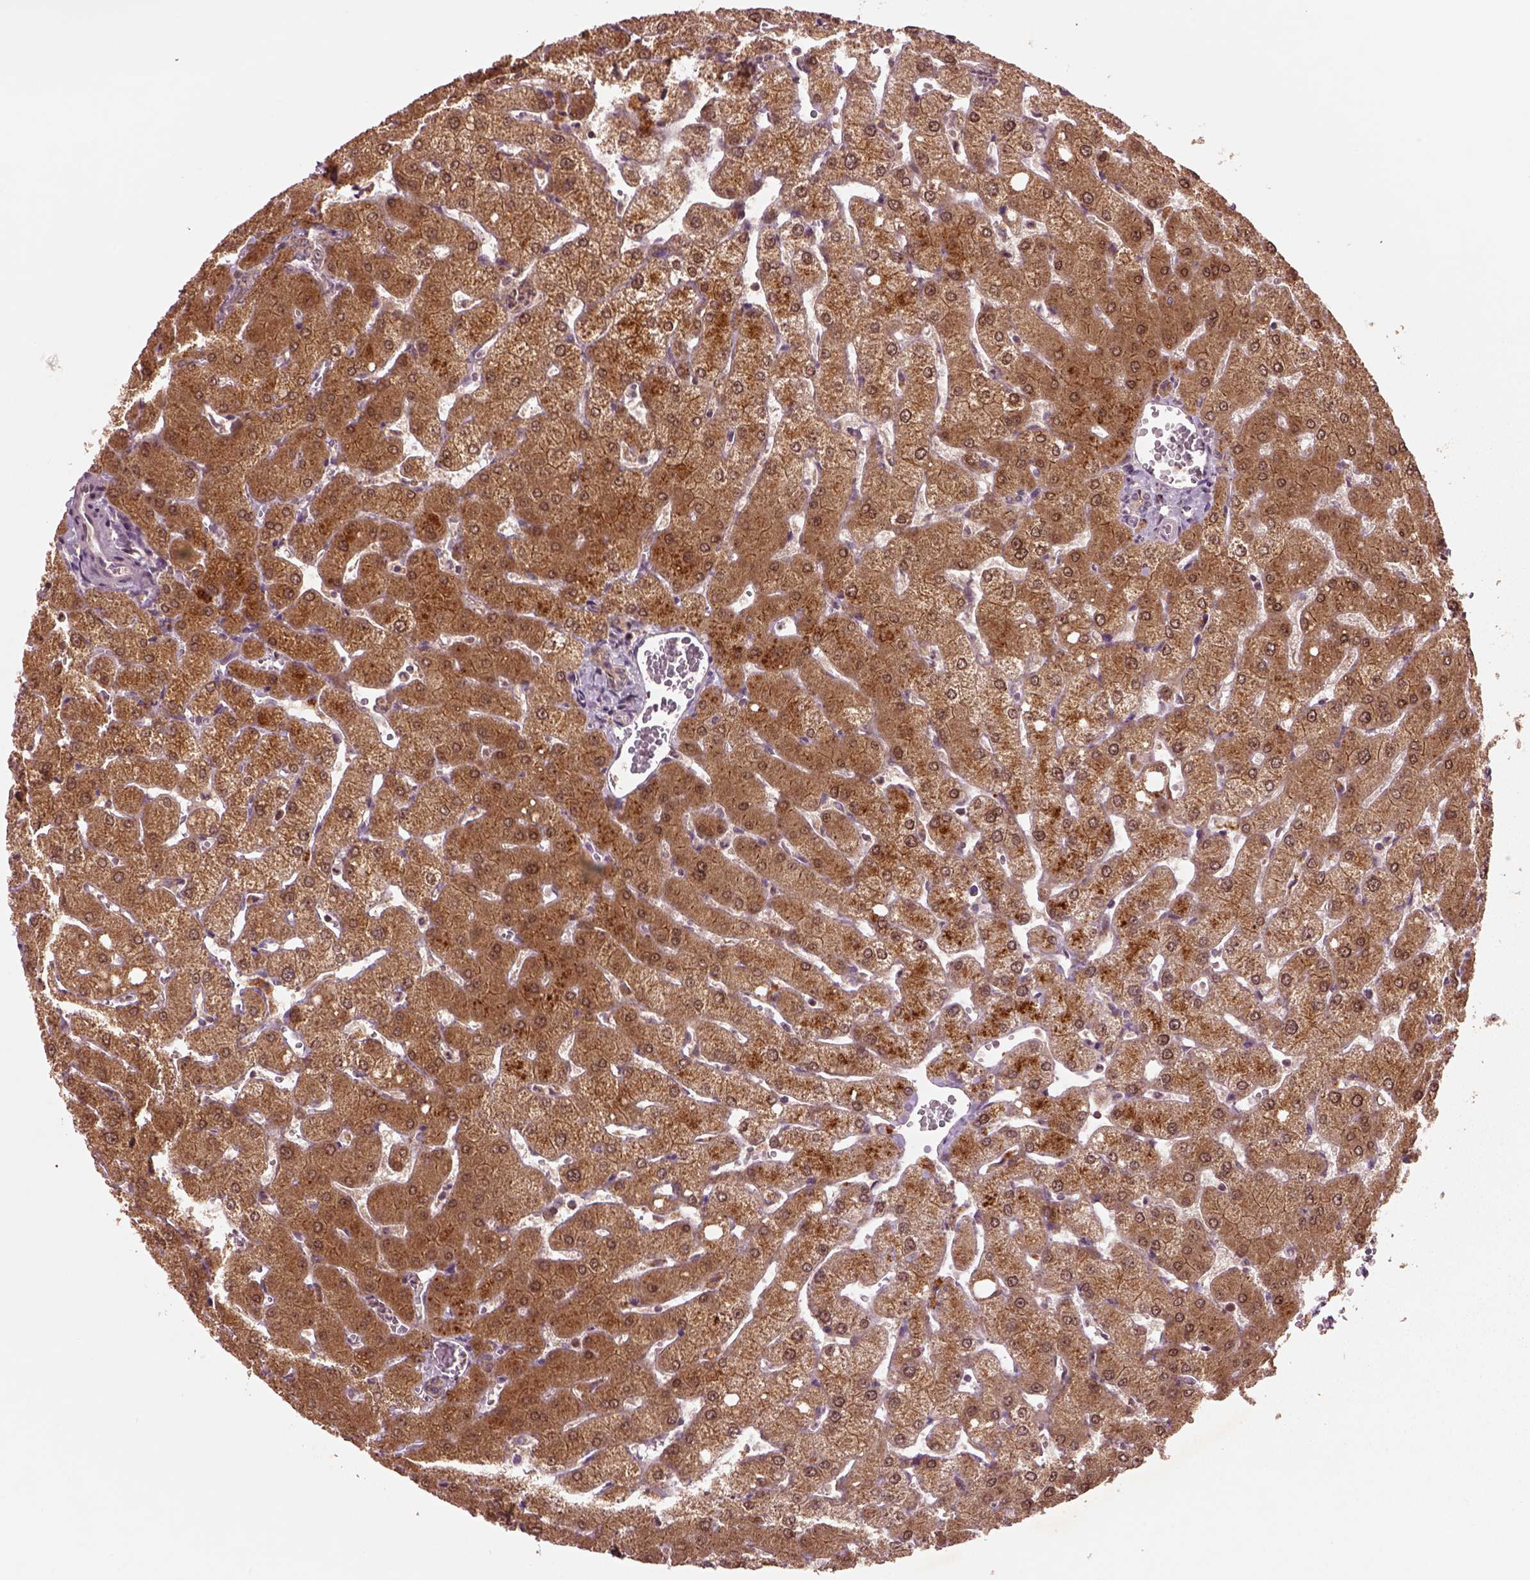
{"staining": {"intensity": "moderate", "quantity": ">75%", "location": "cytoplasmic/membranous"}, "tissue": "liver", "cell_type": "Hepatocytes", "image_type": "normal", "snomed": [{"axis": "morphology", "description": "Normal tissue, NOS"}, {"axis": "topography", "description": "Liver"}], "caption": "A micrograph showing moderate cytoplasmic/membranous positivity in approximately >75% of hepatocytes in benign liver, as visualized by brown immunohistochemical staining.", "gene": "MTHFS", "patient": {"sex": "female", "age": 54}}